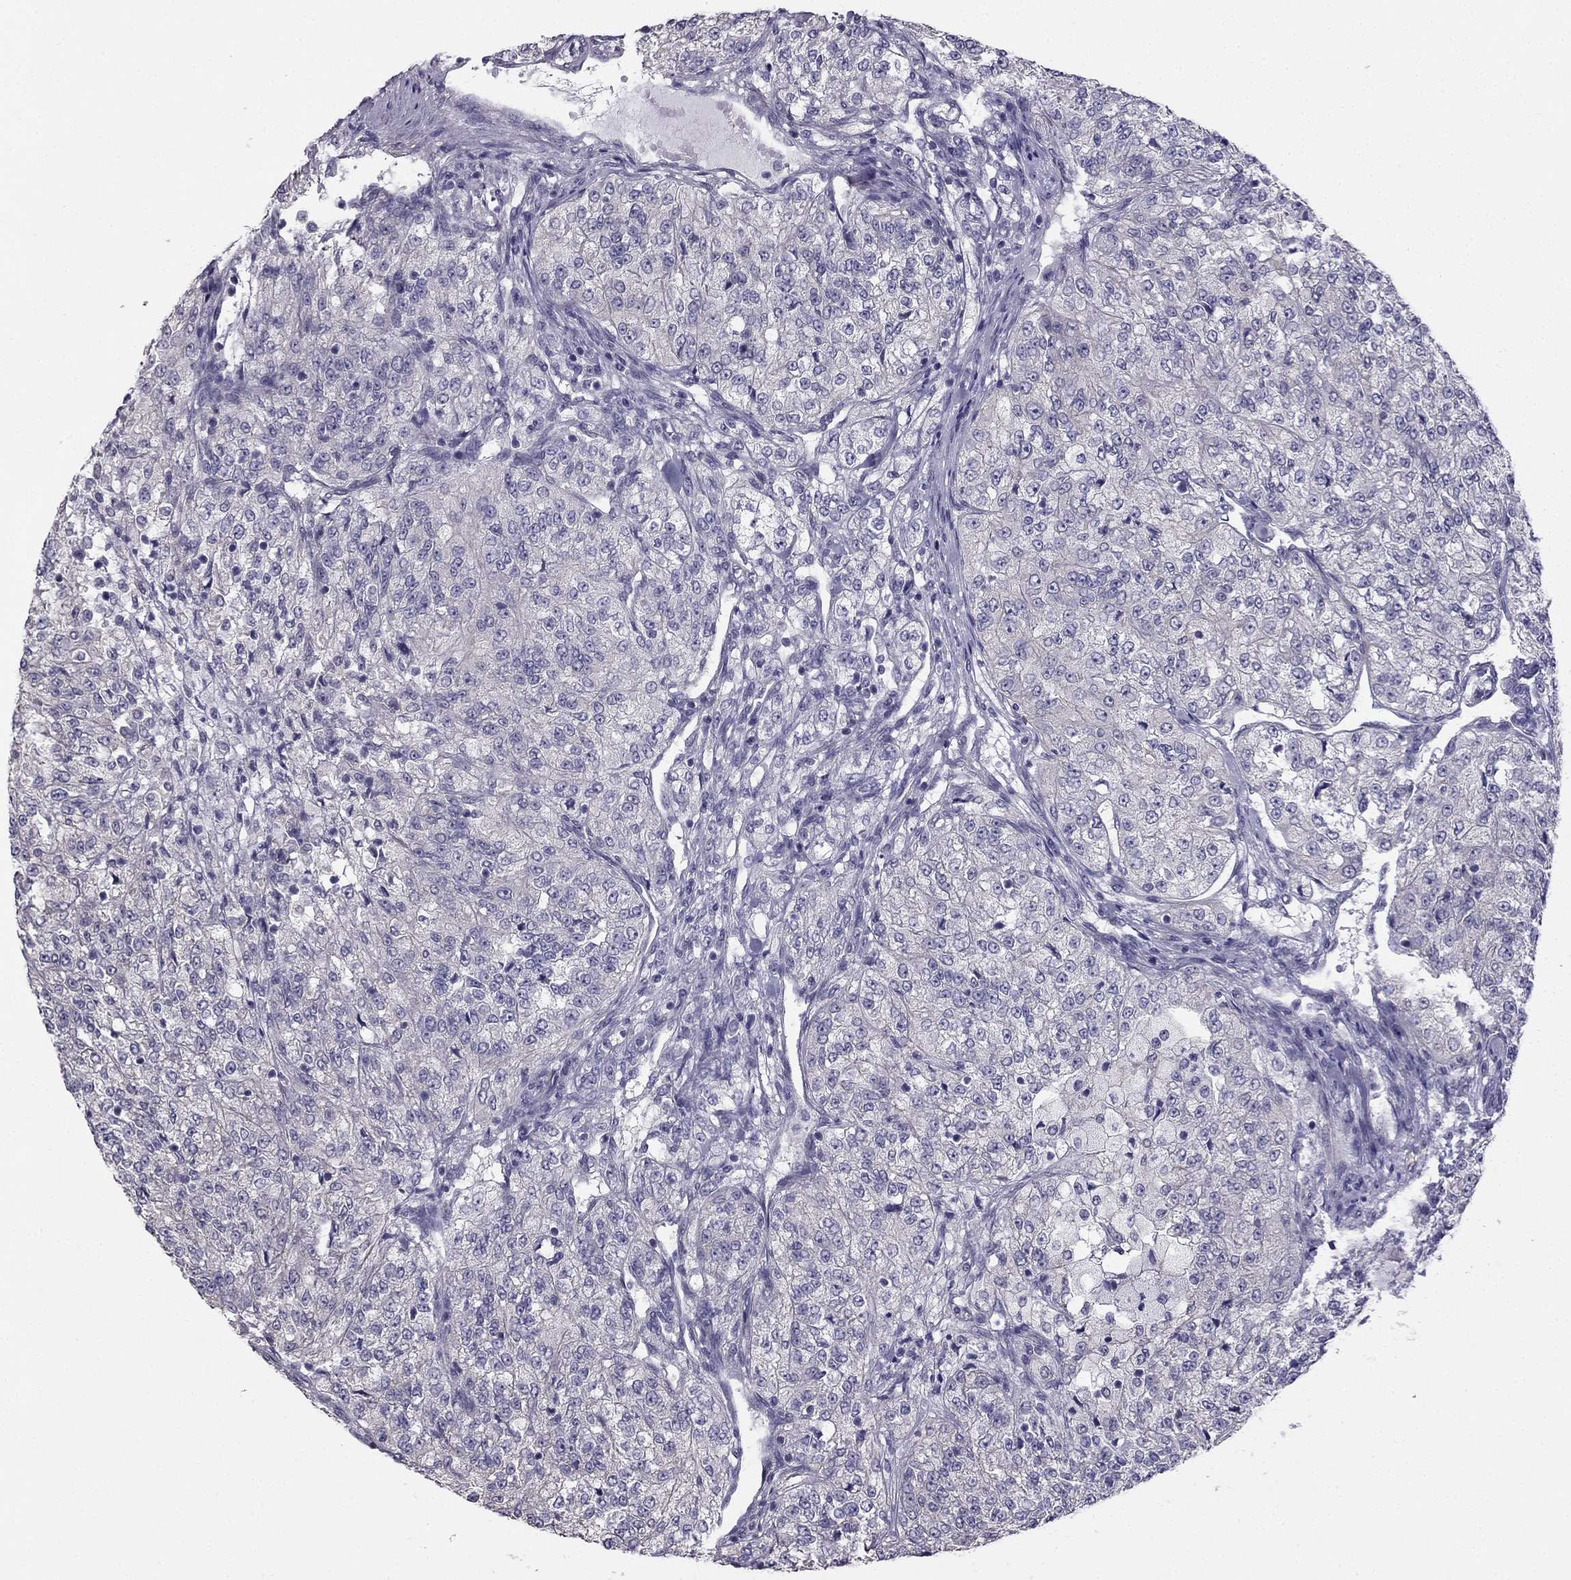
{"staining": {"intensity": "negative", "quantity": "none", "location": "none"}, "tissue": "renal cancer", "cell_type": "Tumor cells", "image_type": "cancer", "snomed": [{"axis": "morphology", "description": "Adenocarcinoma, NOS"}, {"axis": "topography", "description": "Kidney"}], "caption": "Histopathology image shows no protein expression in tumor cells of renal cancer tissue.", "gene": "HSFX1", "patient": {"sex": "female", "age": 63}}